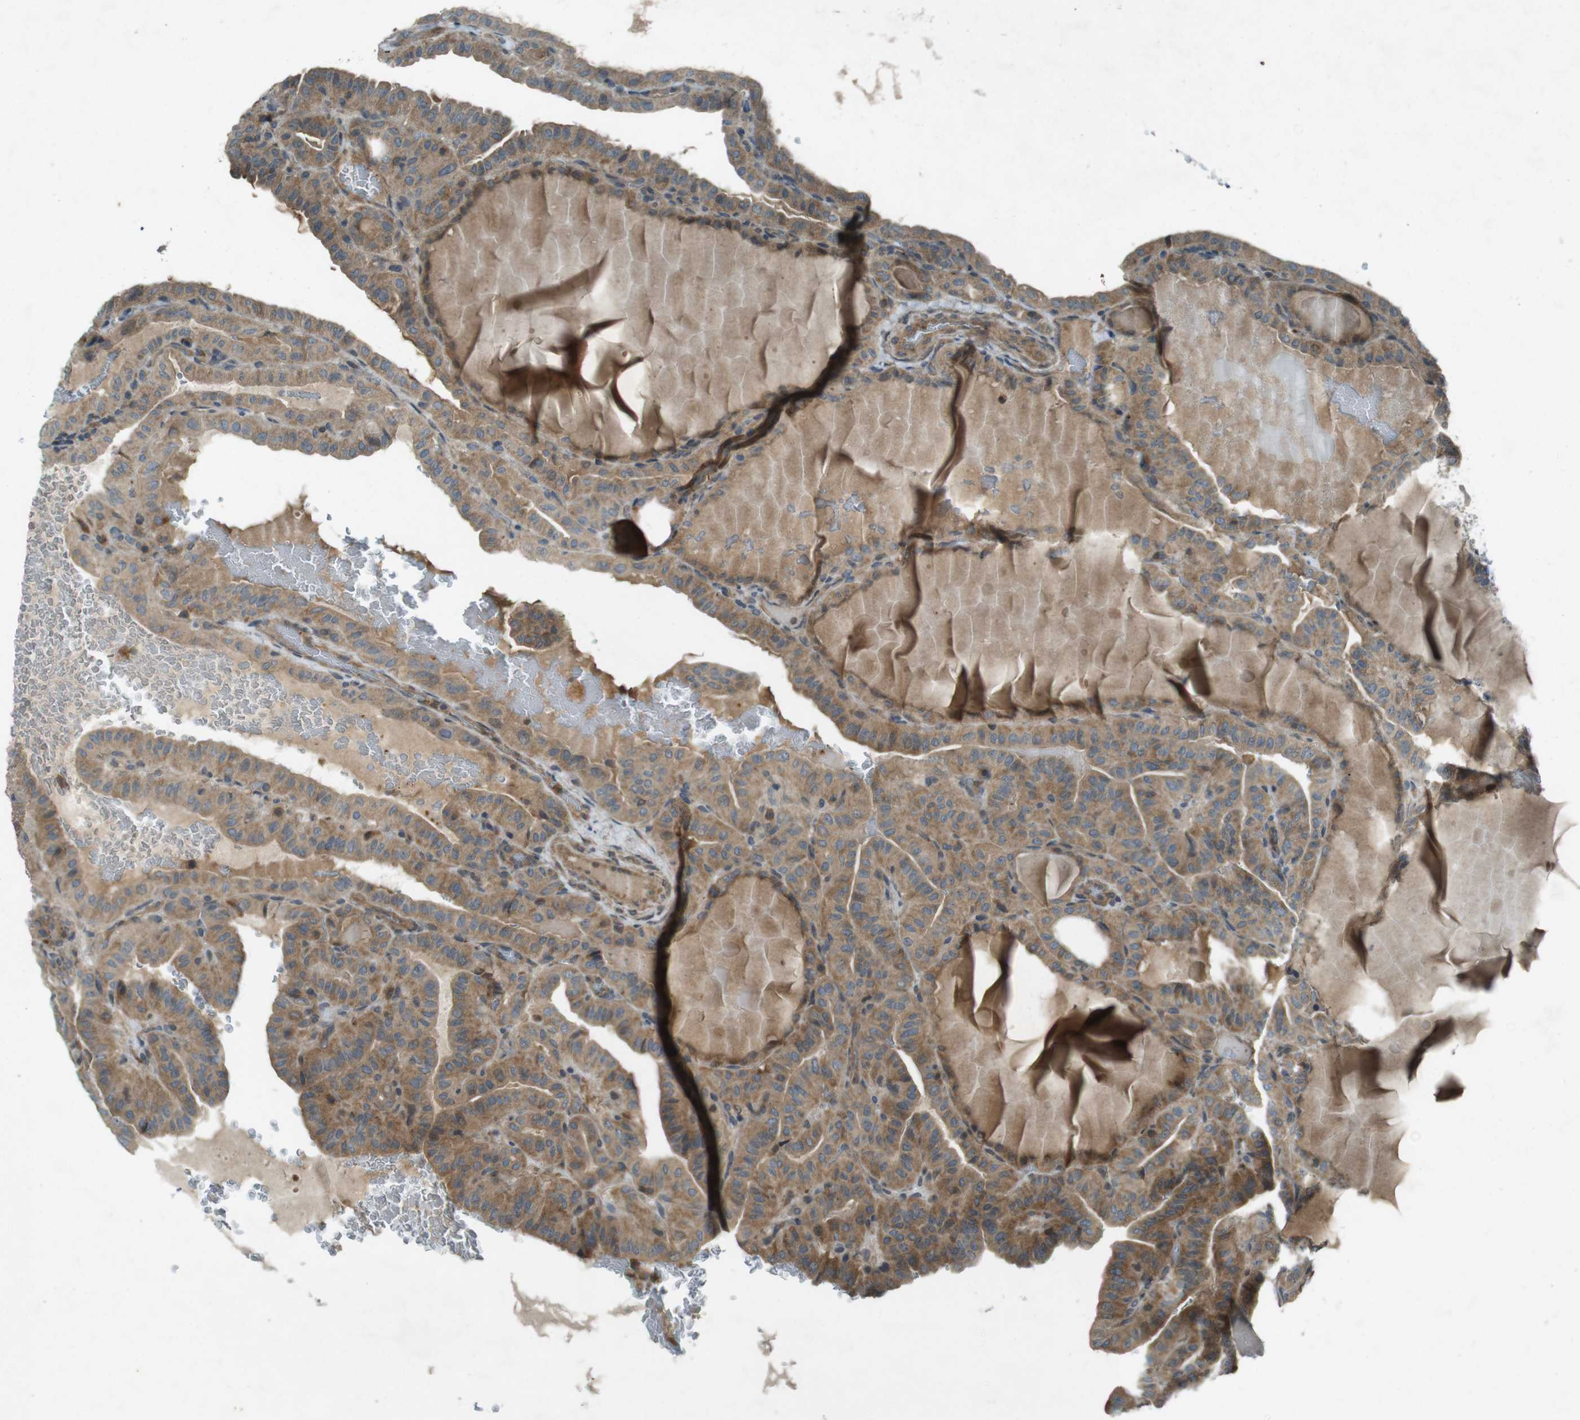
{"staining": {"intensity": "weak", "quantity": ">75%", "location": "cytoplasmic/membranous"}, "tissue": "thyroid cancer", "cell_type": "Tumor cells", "image_type": "cancer", "snomed": [{"axis": "morphology", "description": "Papillary adenocarcinoma, NOS"}, {"axis": "topography", "description": "Thyroid gland"}], "caption": "Protein expression analysis of thyroid papillary adenocarcinoma demonstrates weak cytoplasmic/membranous positivity in approximately >75% of tumor cells.", "gene": "ZYX", "patient": {"sex": "male", "age": 77}}